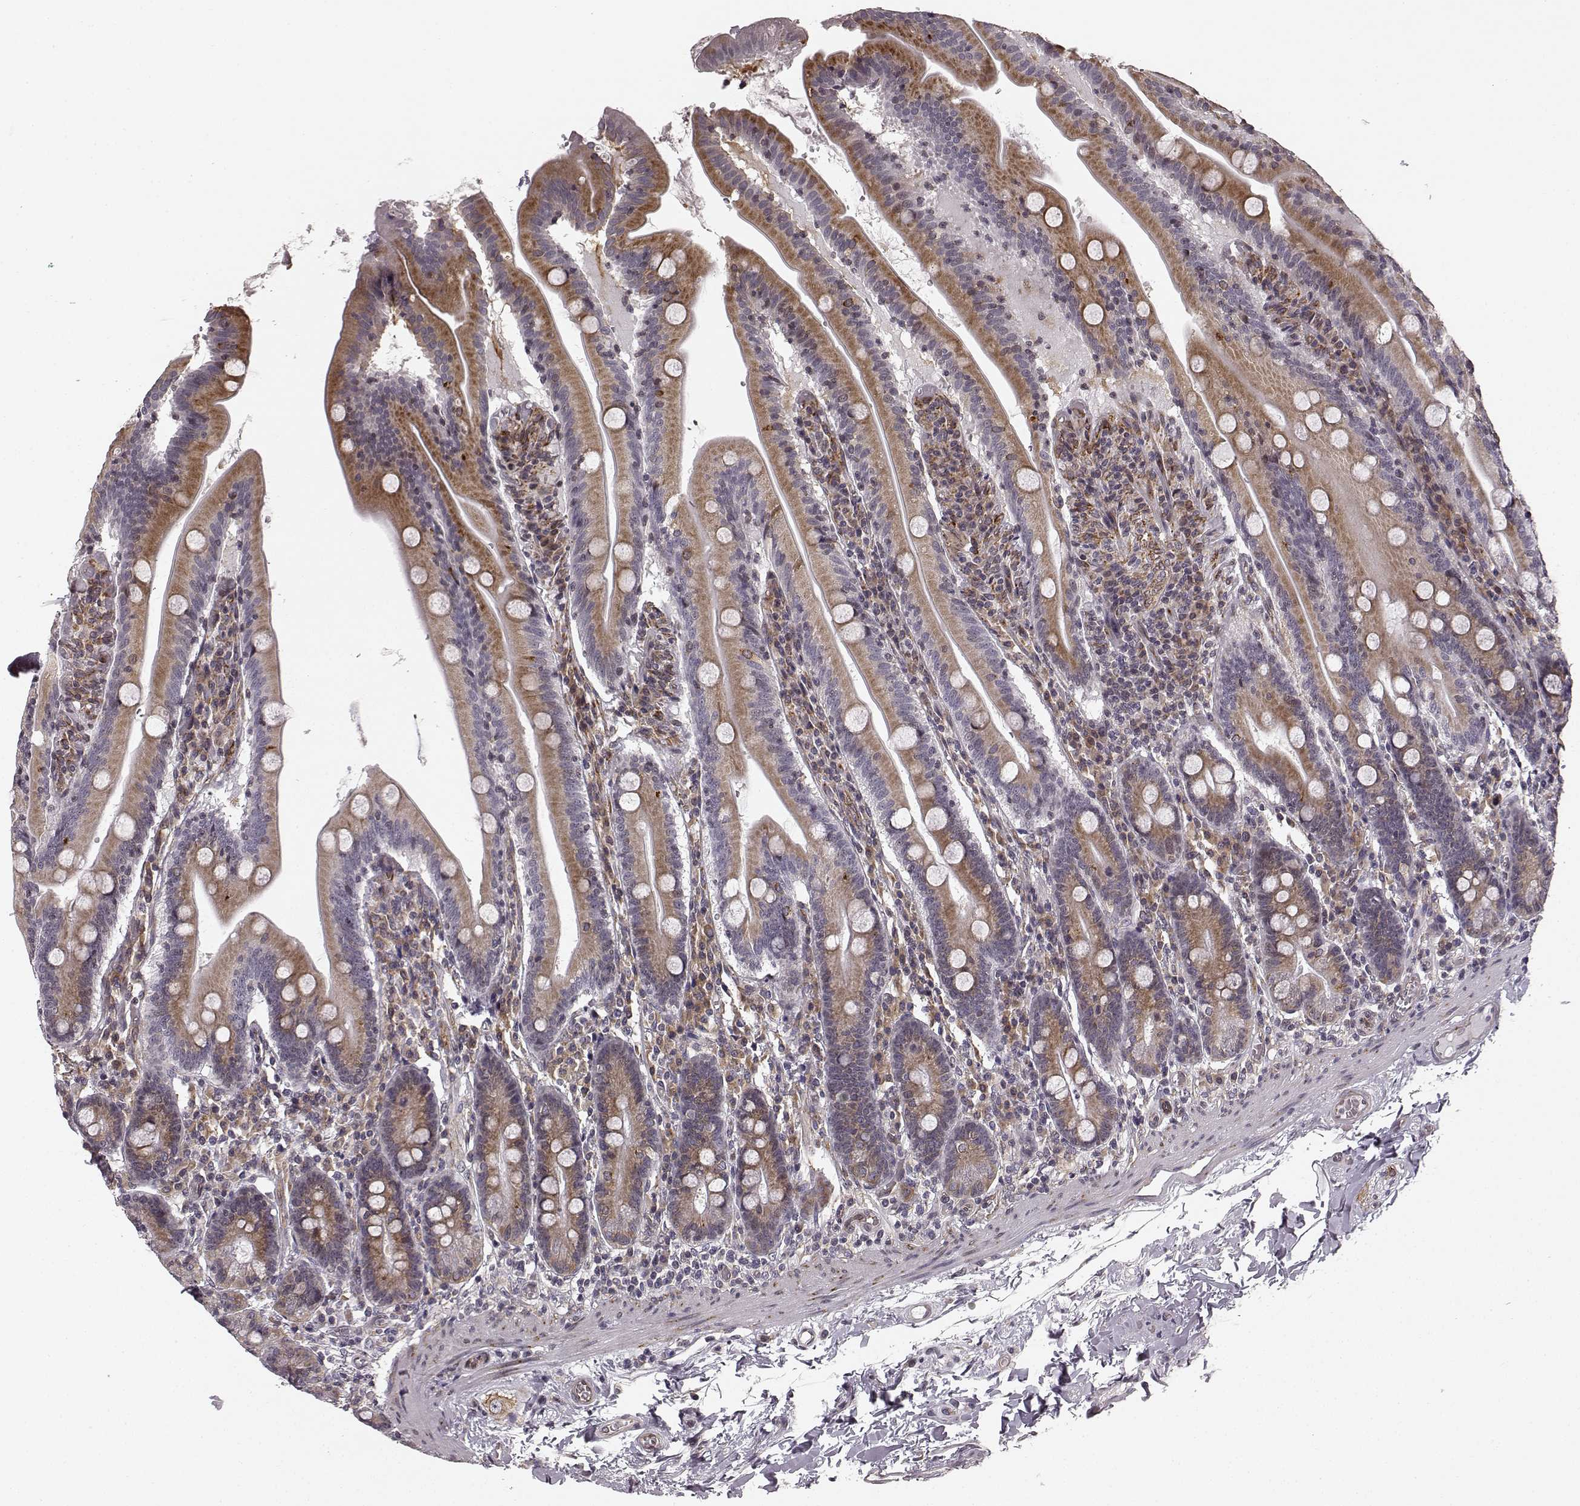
{"staining": {"intensity": "moderate", "quantity": "25%-75%", "location": "cytoplasmic/membranous"}, "tissue": "small intestine", "cell_type": "Glandular cells", "image_type": "normal", "snomed": [{"axis": "morphology", "description": "Normal tissue, NOS"}, {"axis": "topography", "description": "Small intestine"}], "caption": "Unremarkable small intestine was stained to show a protein in brown. There is medium levels of moderate cytoplasmic/membranous positivity in about 25%-75% of glandular cells.", "gene": "TMEM14A", "patient": {"sex": "male", "age": 37}}